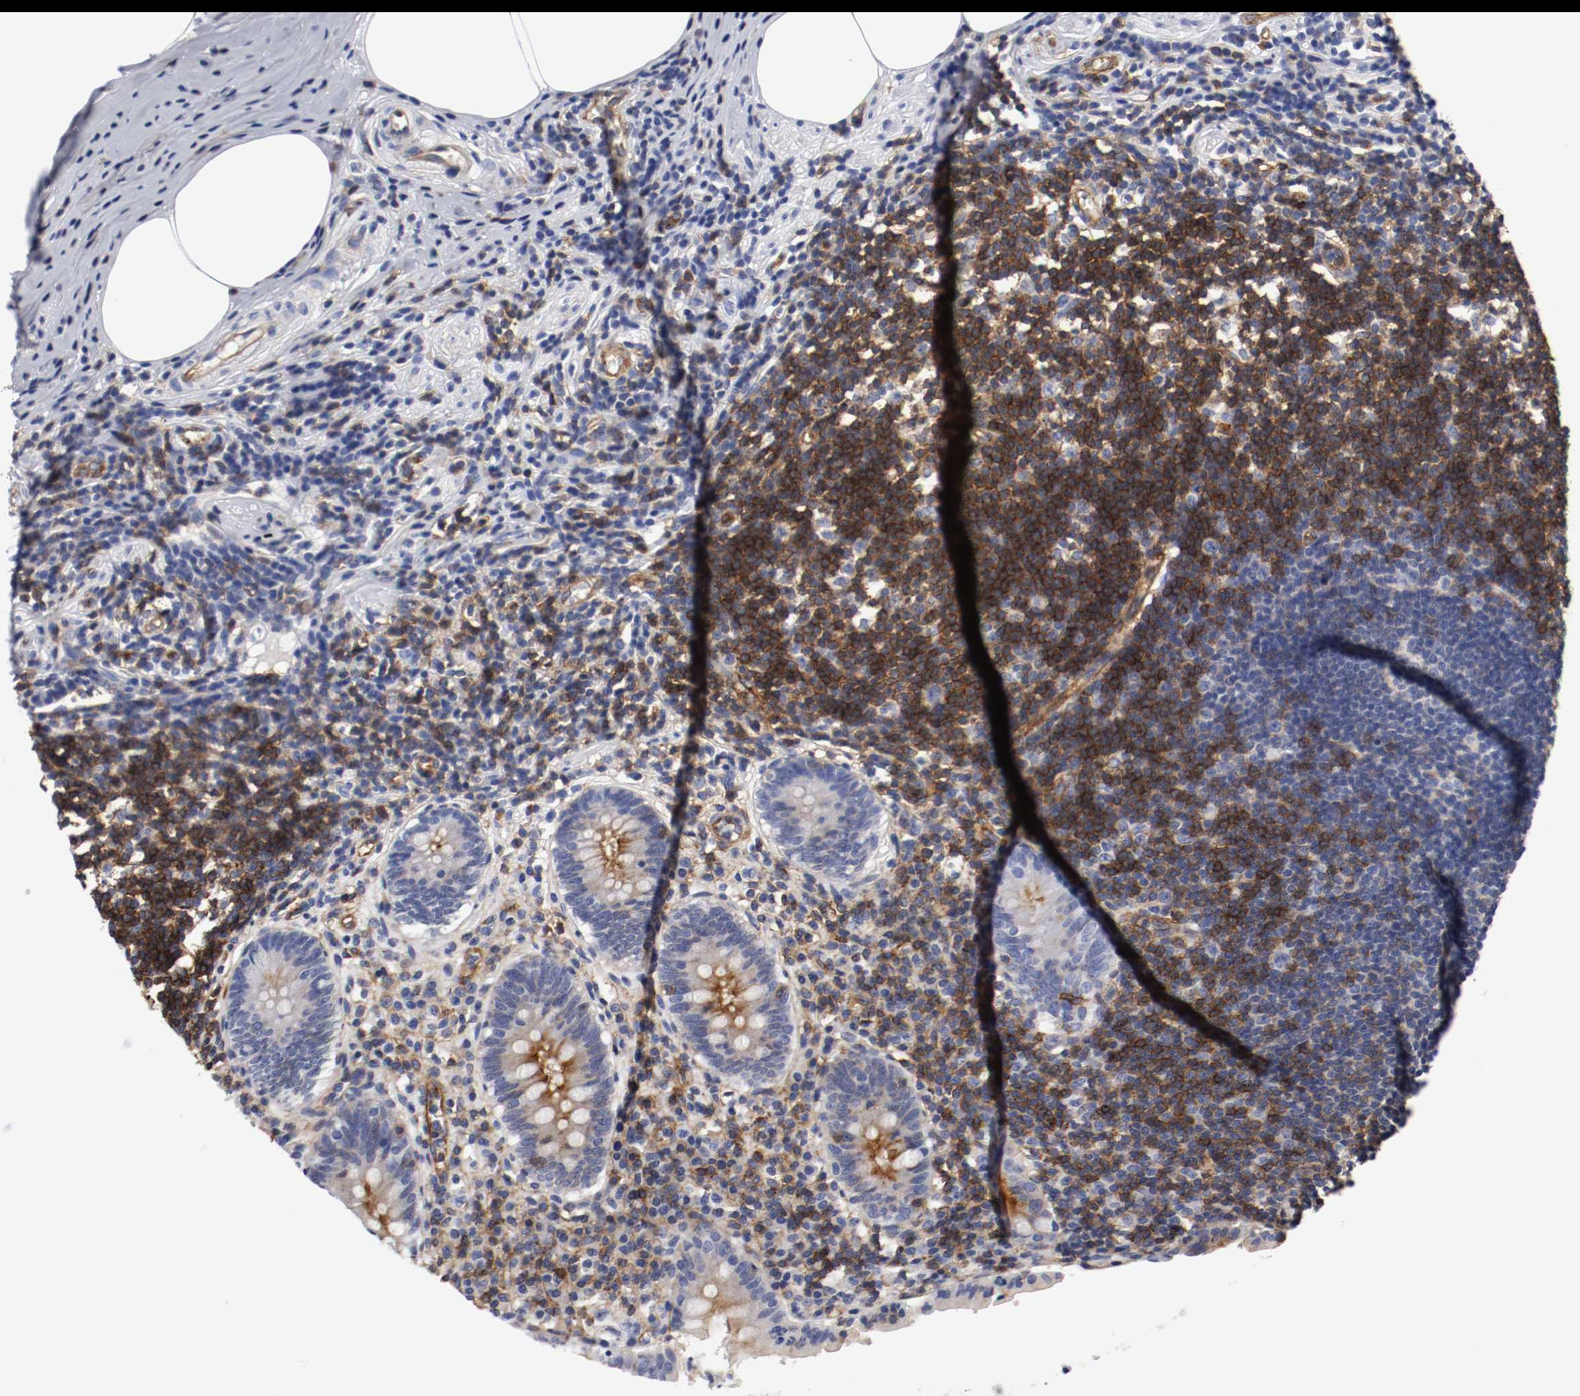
{"staining": {"intensity": "weak", "quantity": "<25%", "location": "cytoplasmic/membranous"}, "tissue": "appendix", "cell_type": "Glandular cells", "image_type": "normal", "snomed": [{"axis": "morphology", "description": "Normal tissue, NOS"}, {"axis": "topography", "description": "Appendix"}], "caption": "This is an immunohistochemistry micrograph of normal human appendix. There is no staining in glandular cells.", "gene": "IFITM1", "patient": {"sex": "female", "age": 50}}